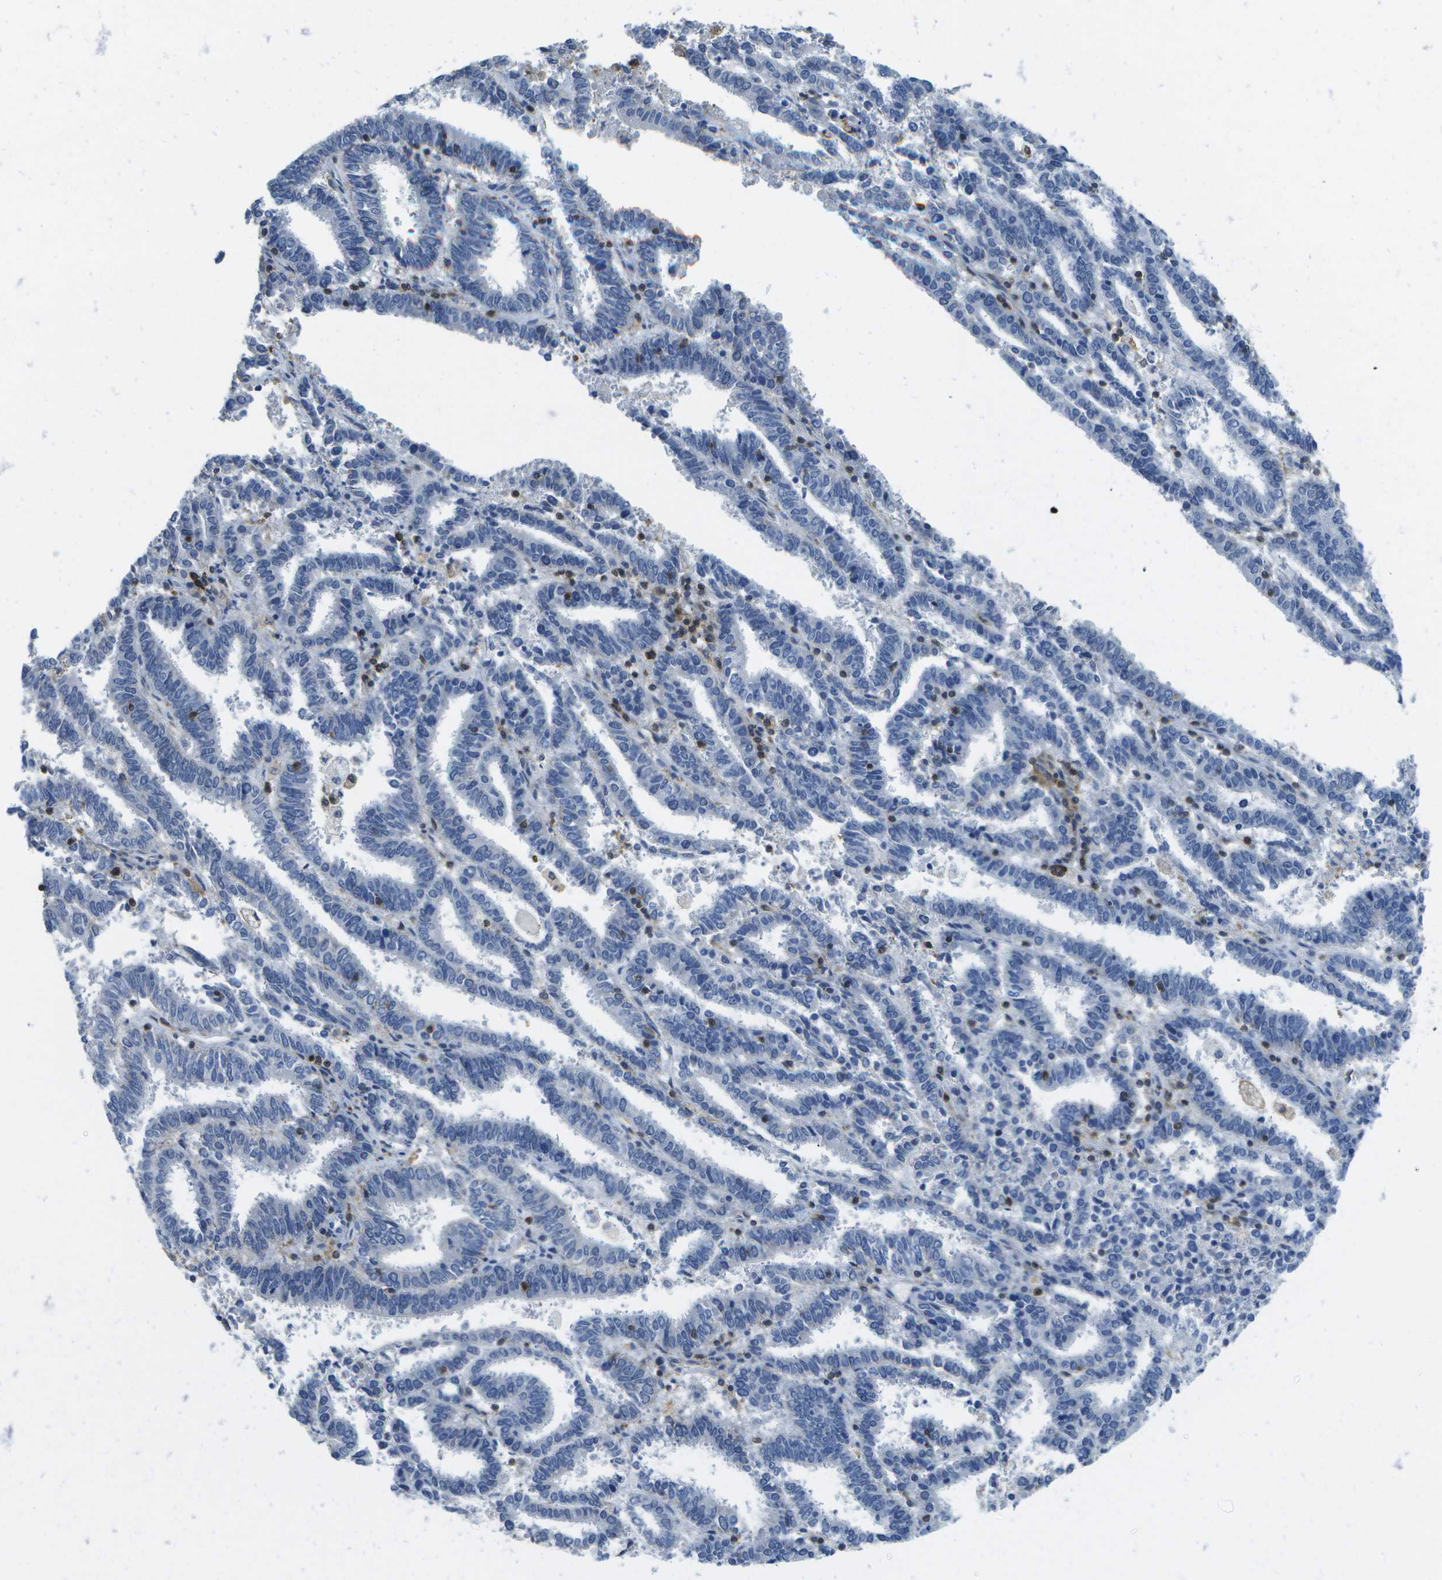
{"staining": {"intensity": "negative", "quantity": "none", "location": "none"}, "tissue": "endometrial cancer", "cell_type": "Tumor cells", "image_type": "cancer", "snomed": [{"axis": "morphology", "description": "Adenocarcinoma, NOS"}, {"axis": "topography", "description": "Uterus"}], "caption": "Endometrial cancer was stained to show a protein in brown. There is no significant staining in tumor cells. Brightfield microscopy of immunohistochemistry stained with DAB (3,3'-diaminobenzidine) (brown) and hematoxylin (blue), captured at high magnification.", "gene": "RCSD1", "patient": {"sex": "female", "age": 83}}